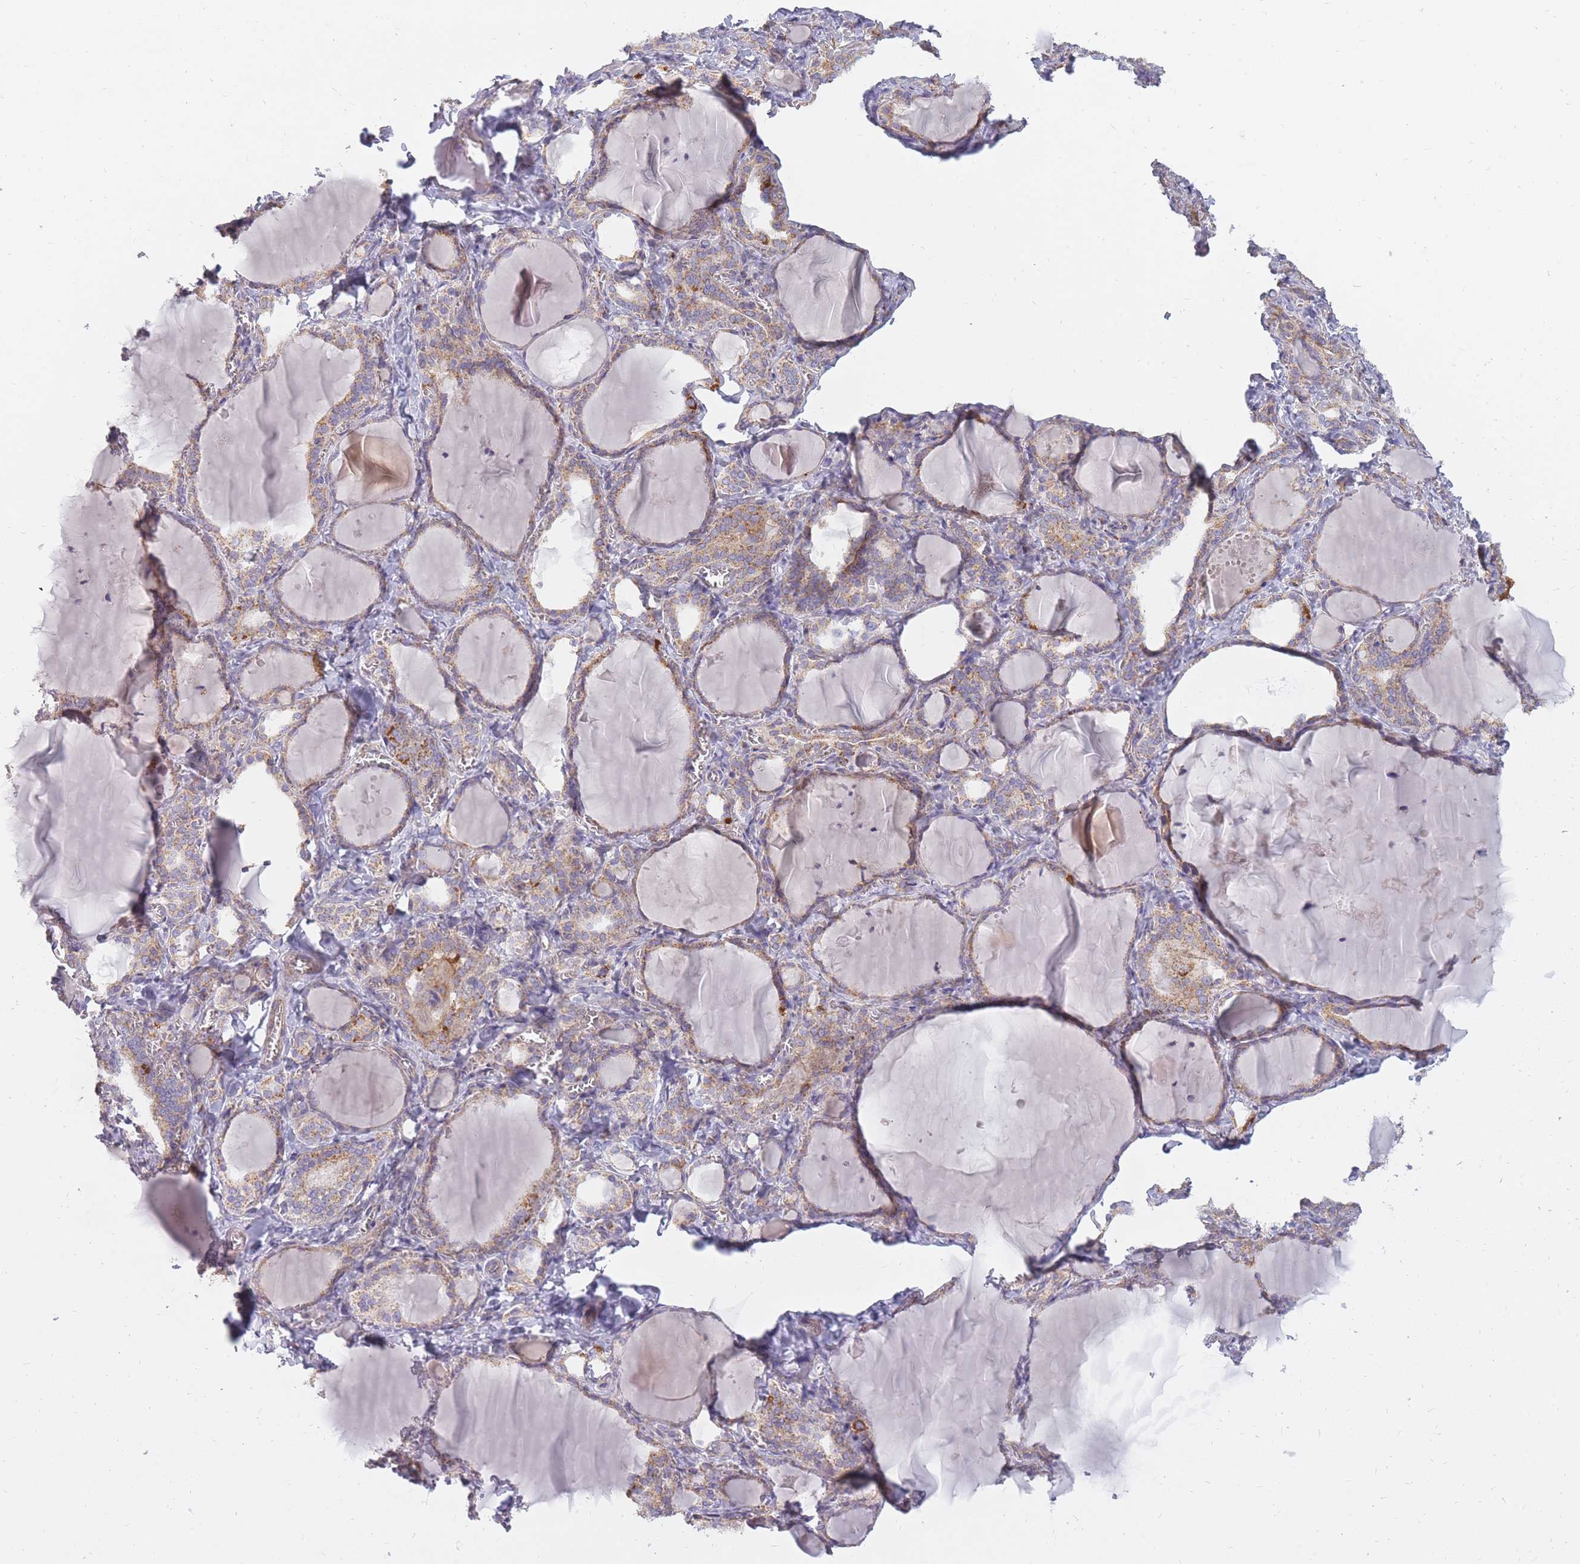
{"staining": {"intensity": "moderate", "quantity": "25%-75%", "location": "cytoplasmic/membranous"}, "tissue": "thyroid gland", "cell_type": "Glandular cells", "image_type": "normal", "snomed": [{"axis": "morphology", "description": "Normal tissue, NOS"}, {"axis": "topography", "description": "Thyroid gland"}], "caption": "IHC micrograph of benign thyroid gland: thyroid gland stained using immunohistochemistry (IHC) displays medium levels of moderate protein expression localized specifically in the cytoplasmic/membranous of glandular cells, appearing as a cytoplasmic/membranous brown color.", "gene": "ALKBH4", "patient": {"sex": "female", "age": 42}}